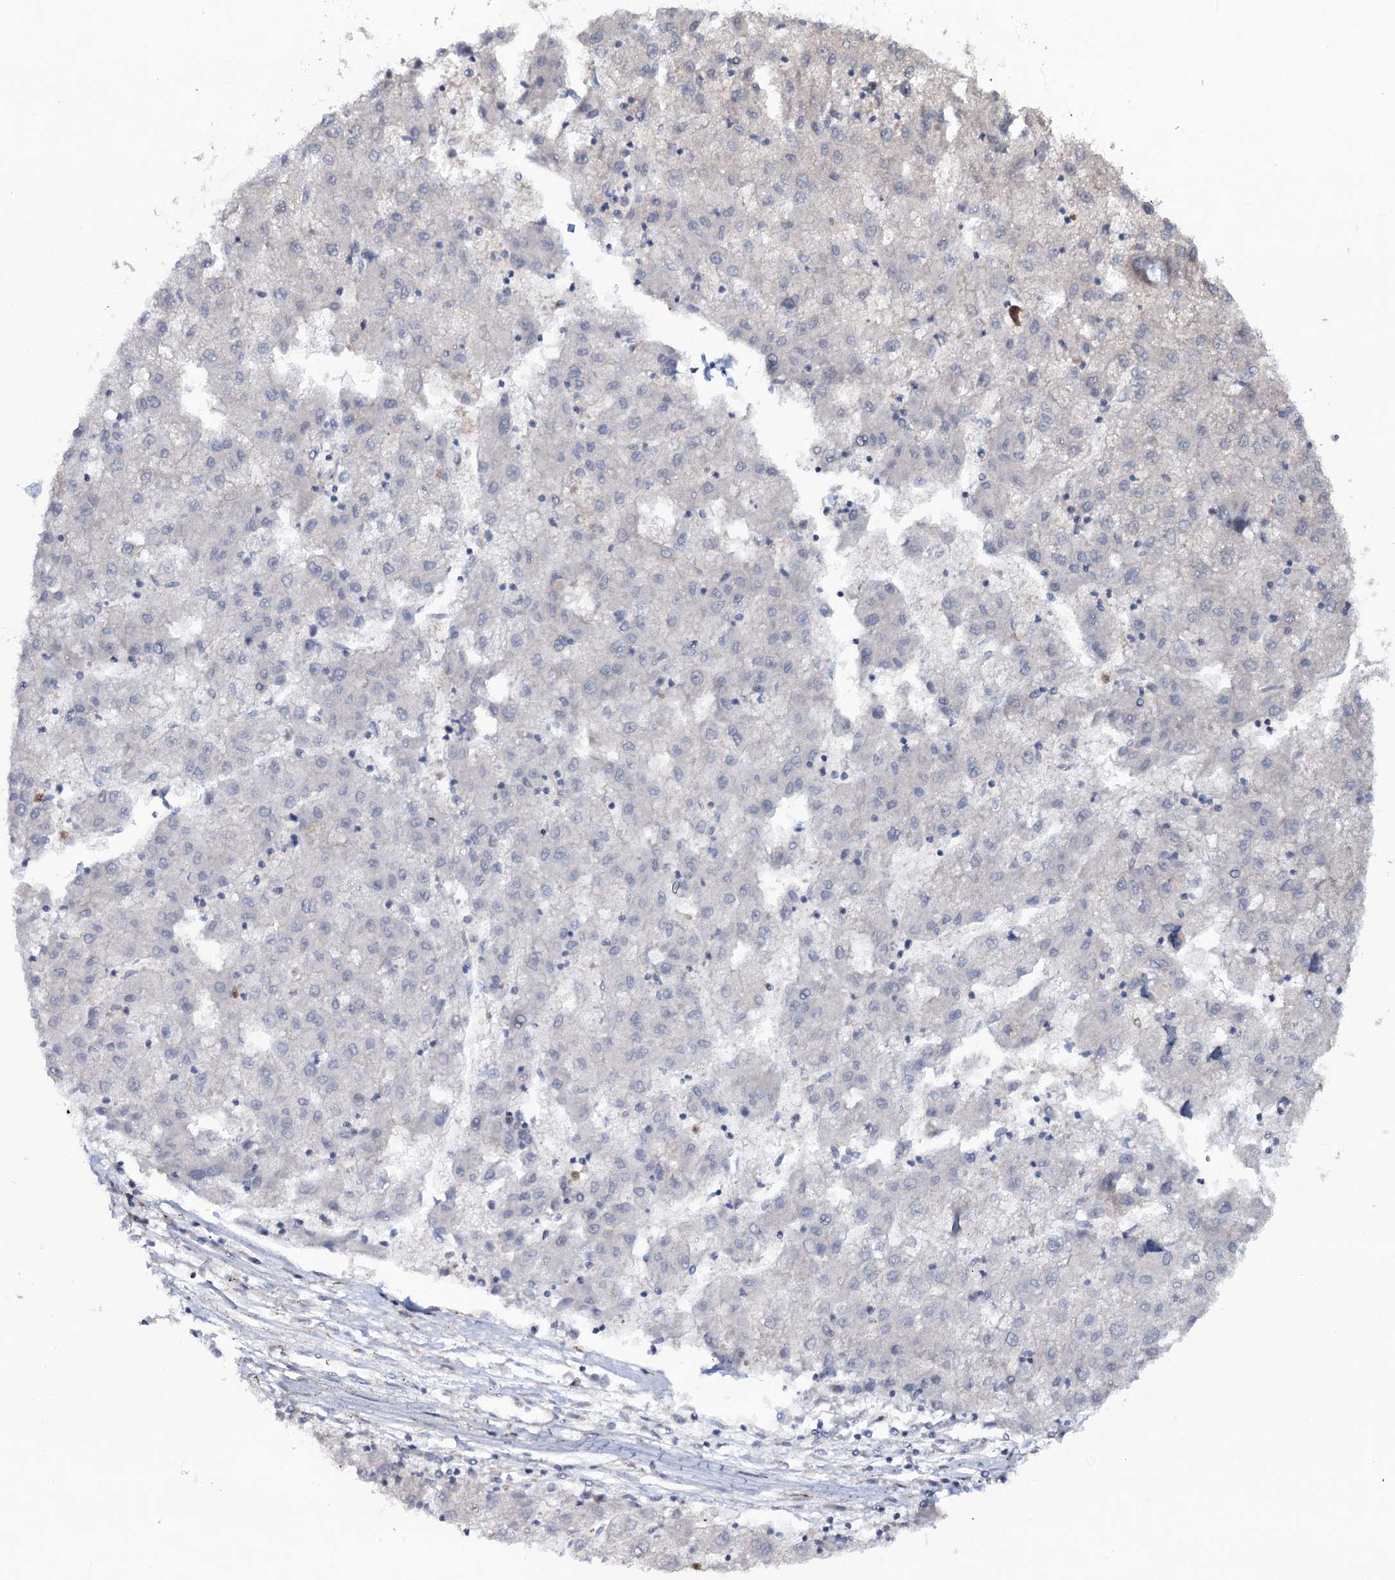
{"staining": {"intensity": "negative", "quantity": "none", "location": "none"}, "tissue": "liver cancer", "cell_type": "Tumor cells", "image_type": "cancer", "snomed": [{"axis": "morphology", "description": "Carcinoma, Hepatocellular, NOS"}, {"axis": "topography", "description": "Liver"}], "caption": "Immunohistochemistry (IHC) micrograph of liver hepatocellular carcinoma stained for a protein (brown), which shows no staining in tumor cells.", "gene": "SNAP23", "patient": {"sex": "male", "age": 72}}